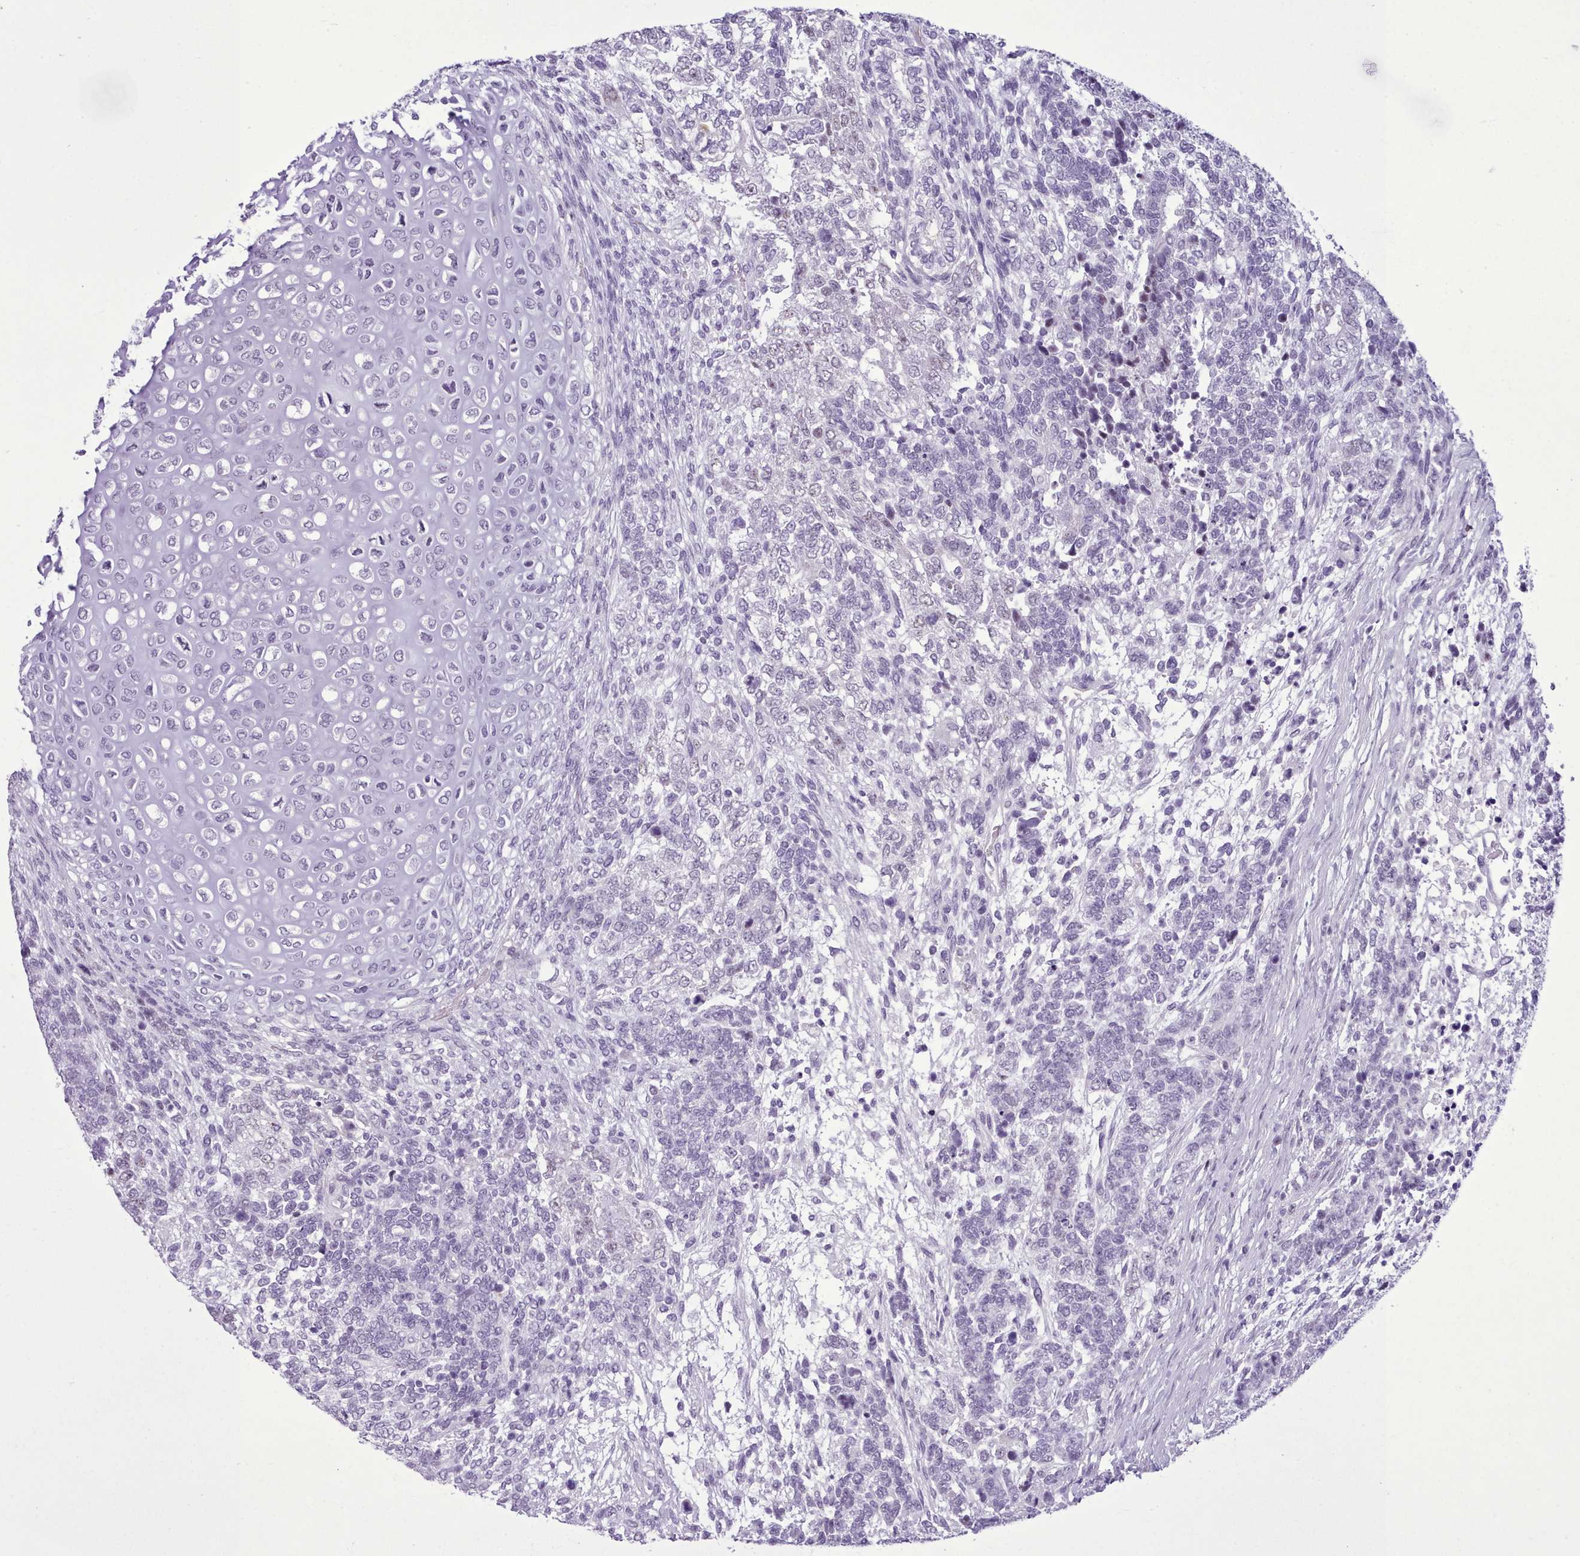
{"staining": {"intensity": "negative", "quantity": "none", "location": "none"}, "tissue": "testis cancer", "cell_type": "Tumor cells", "image_type": "cancer", "snomed": [{"axis": "morphology", "description": "Carcinoma, Embryonal, NOS"}, {"axis": "topography", "description": "Testis"}], "caption": "A high-resolution image shows immunohistochemistry (IHC) staining of testis cancer (embryonal carcinoma), which reveals no significant staining in tumor cells.", "gene": "FBXO48", "patient": {"sex": "male", "age": 23}}